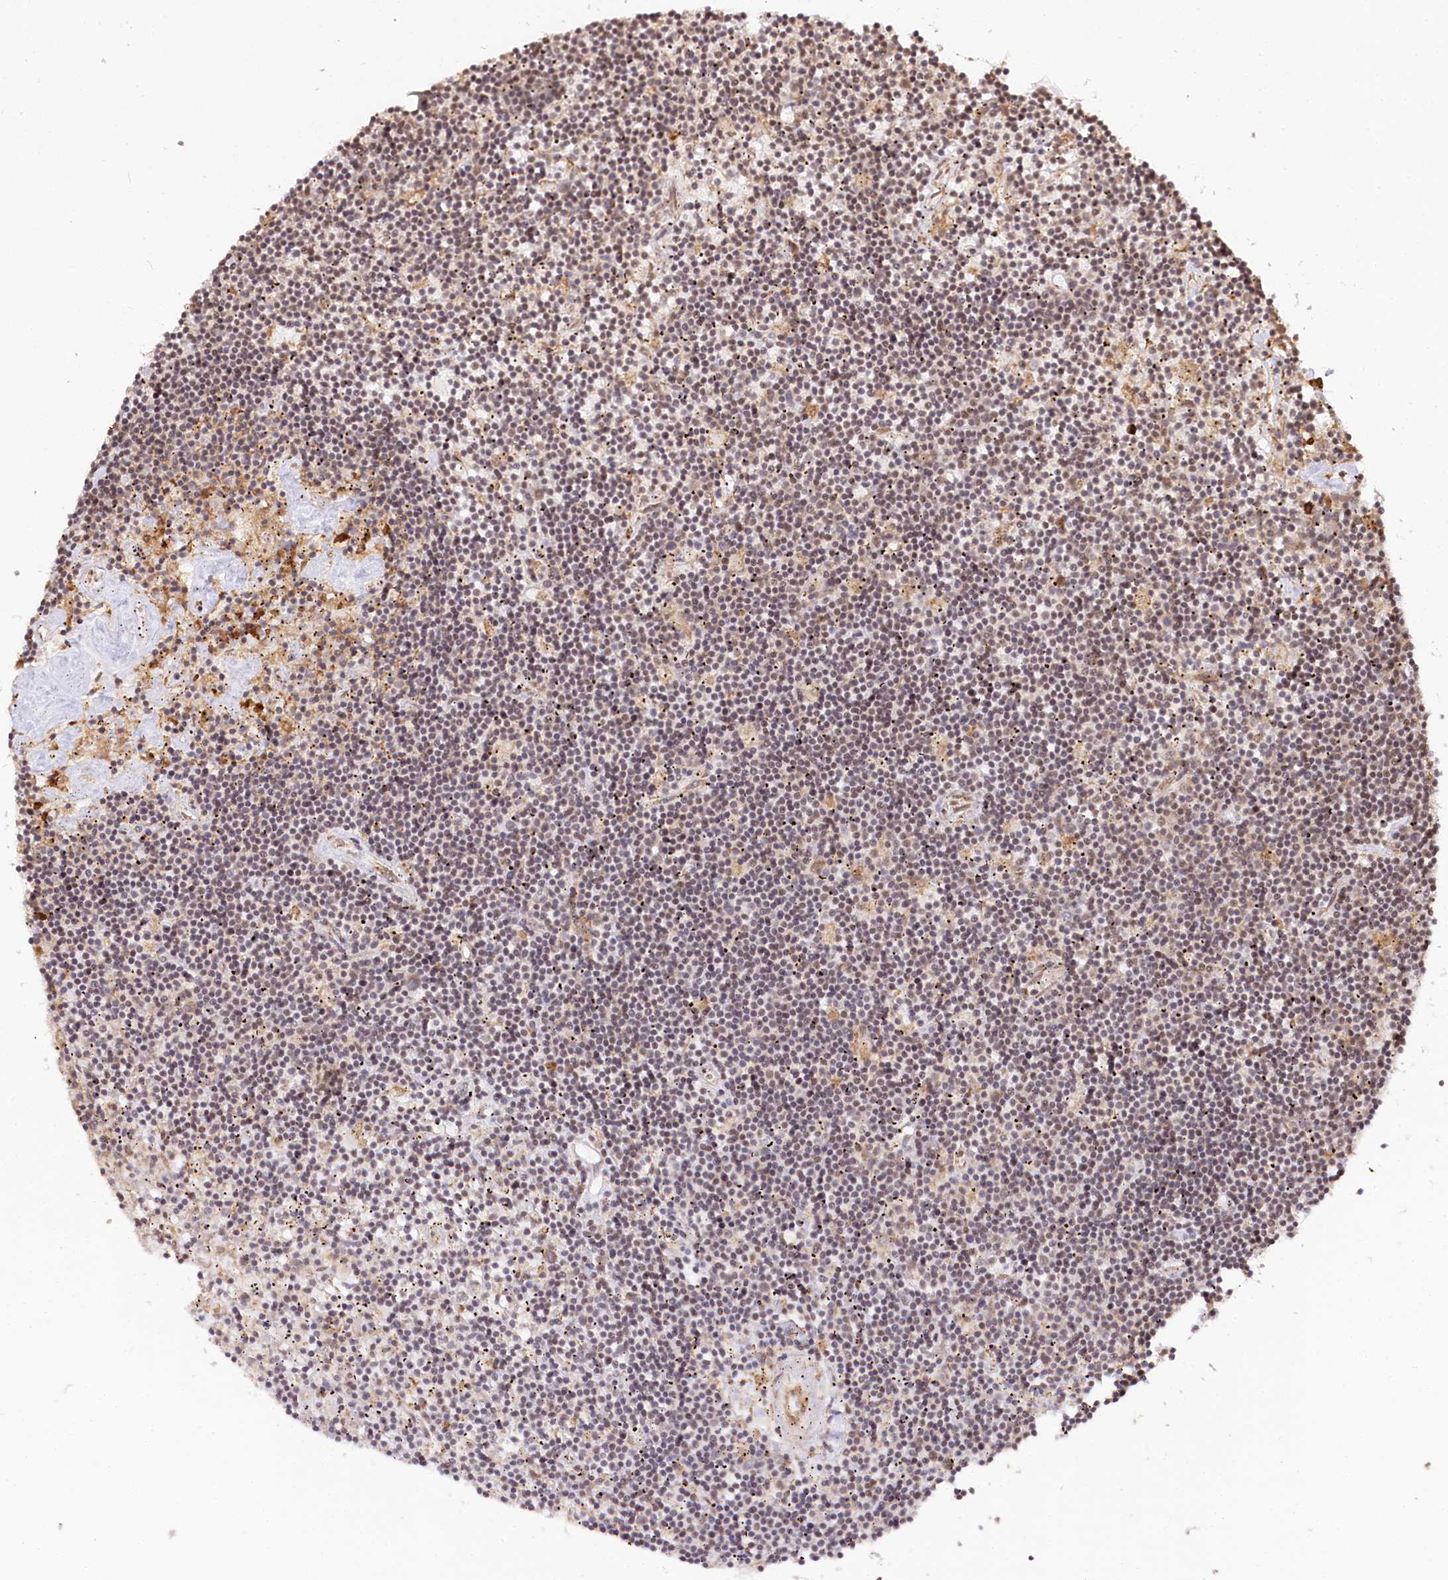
{"staining": {"intensity": "weak", "quantity": "25%-75%", "location": "cytoplasmic/membranous"}, "tissue": "lymphoma", "cell_type": "Tumor cells", "image_type": "cancer", "snomed": [{"axis": "morphology", "description": "Malignant lymphoma, non-Hodgkin's type, Low grade"}, {"axis": "topography", "description": "Spleen"}], "caption": "Low-grade malignant lymphoma, non-Hodgkin's type was stained to show a protein in brown. There is low levels of weak cytoplasmic/membranous expression in approximately 25%-75% of tumor cells.", "gene": "ENSG00000144785", "patient": {"sex": "male", "age": 76}}